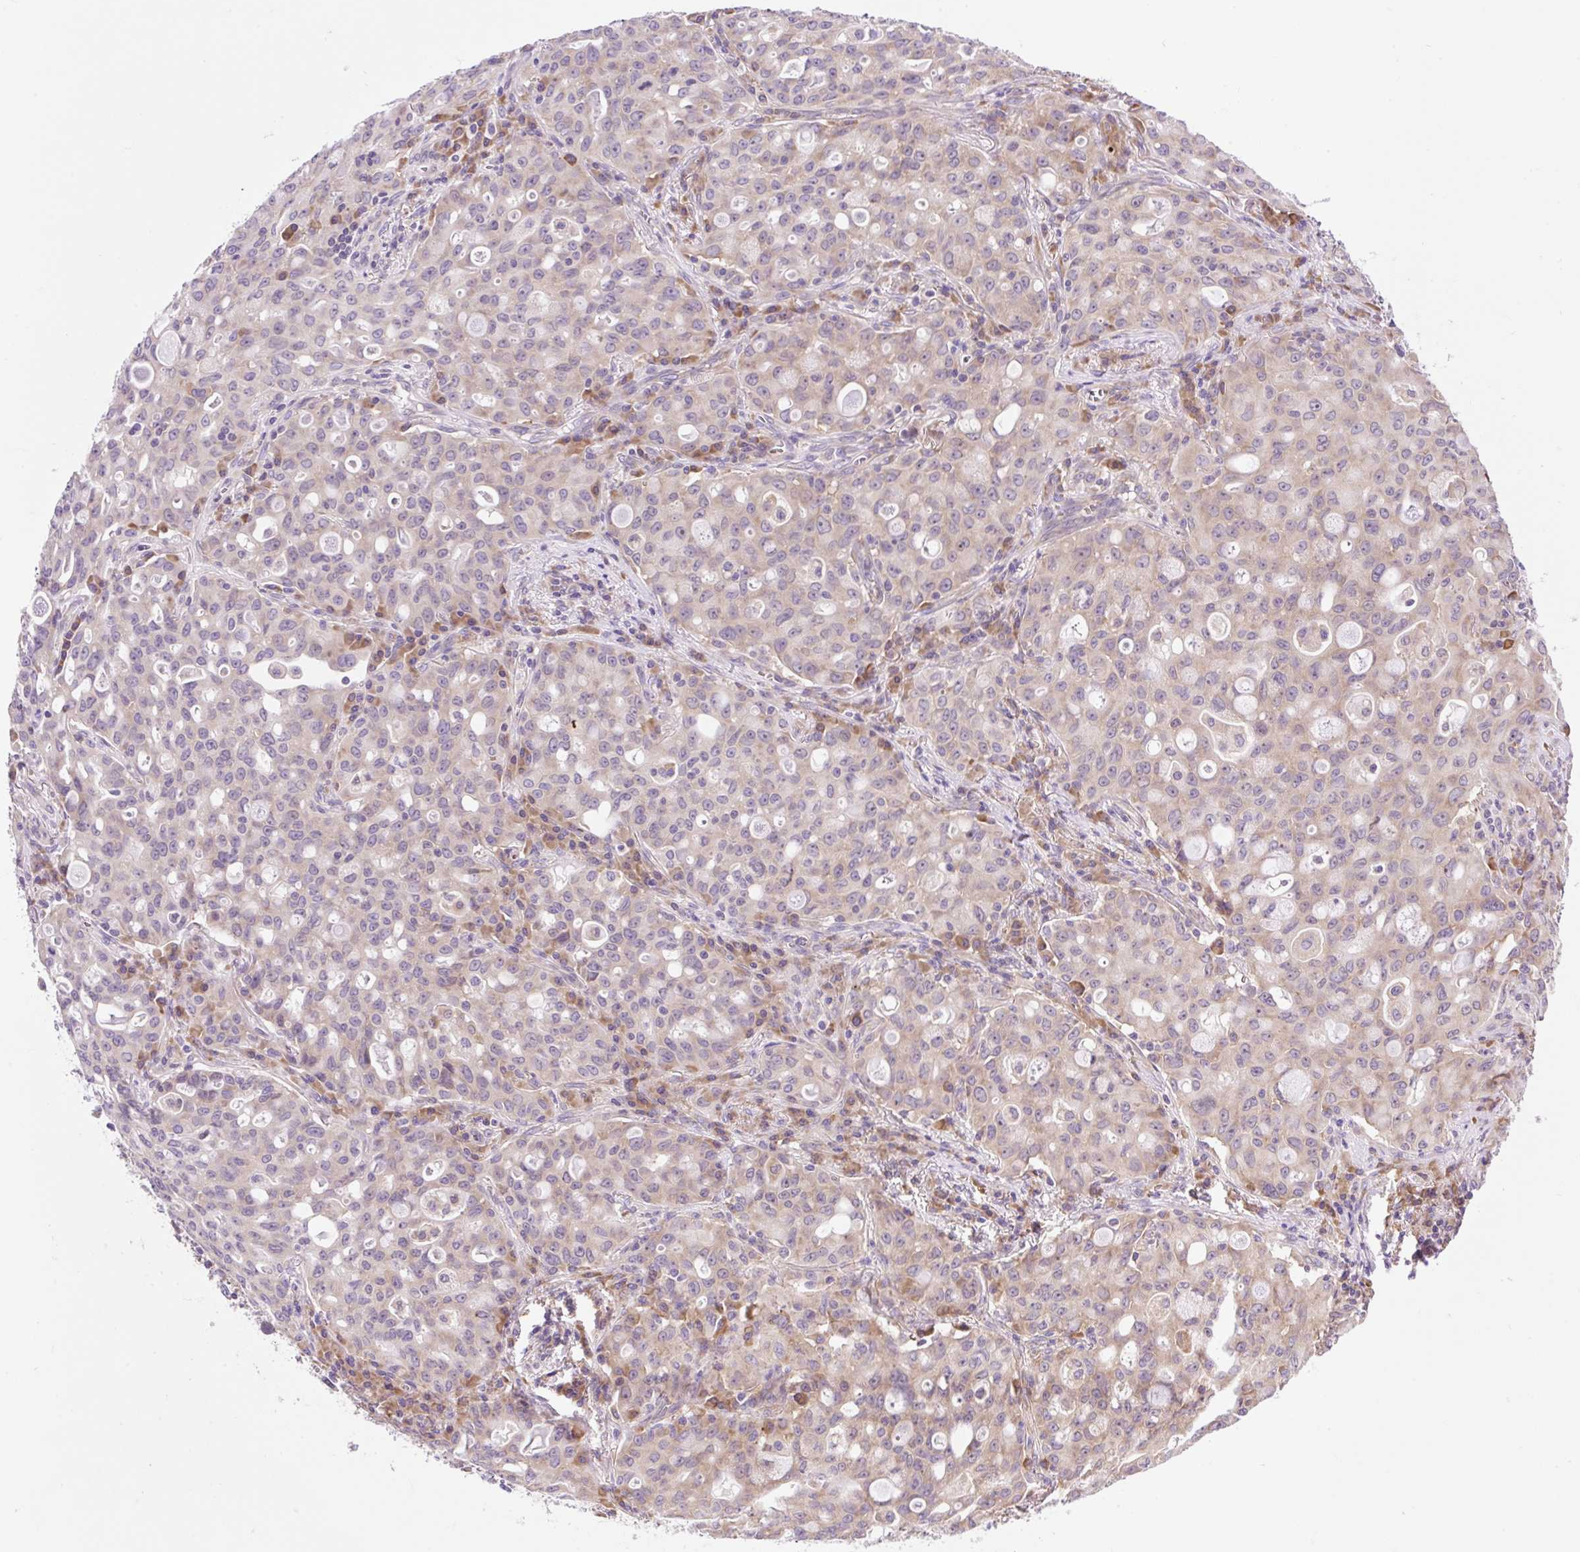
{"staining": {"intensity": "weak", "quantity": "25%-75%", "location": "cytoplasmic/membranous"}, "tissue": "lung cancer", "cell_type": "Tumor cells", "image_type": "cancer", "snomed": [{"axis": "morphology", "description": "Adenocarcinoma, NOS"}, {"axis": "topography", "description": "Lung"}], "caption": "Lung cancer stained with a protein marker shows weak staining in tumor cells.", "gene": "GPR45", "patient": {"sex": "female", "age": 44}}